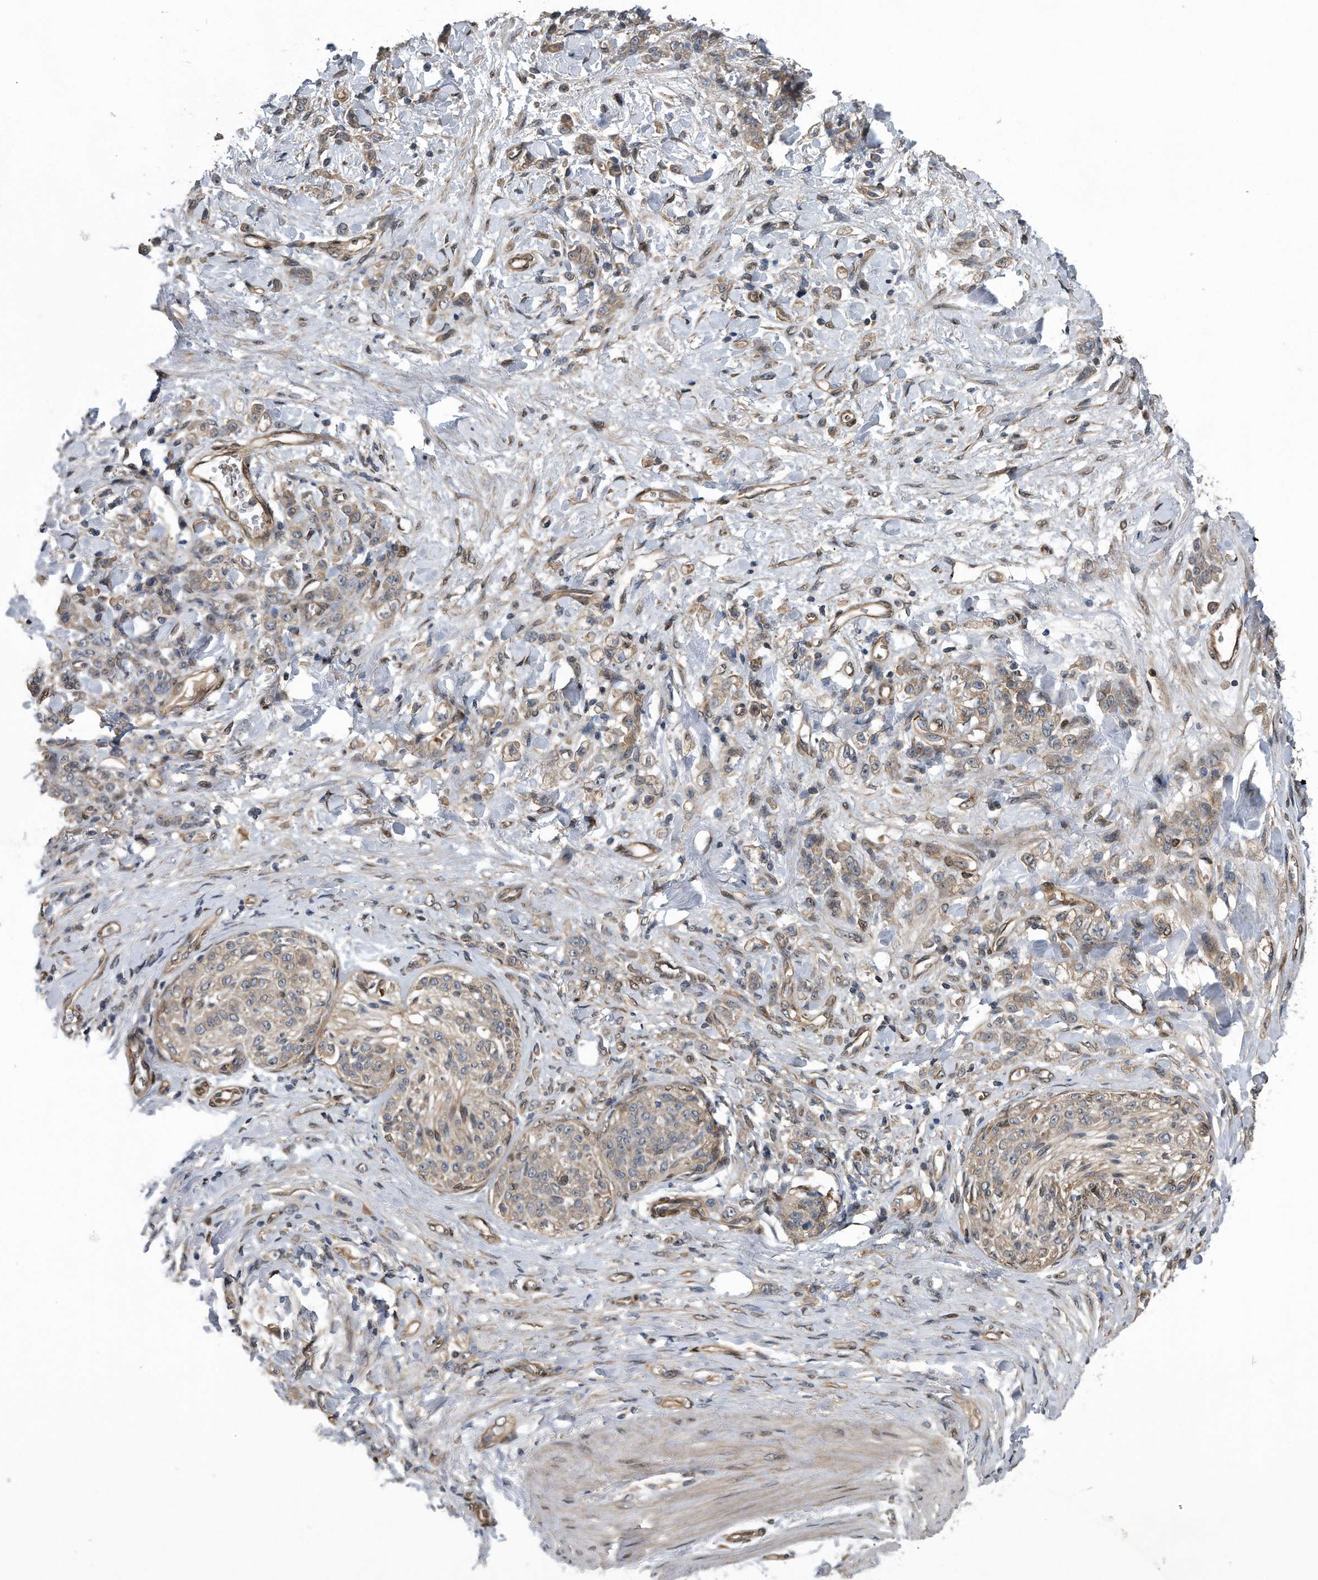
{"staining": {"intensity": "weak", "quantity": ">75%", "location": "cytoplasmic/membranous"}, "tissue": "stomach cancer", "cell_type": "Tumor cells", "image_type": "cancer", "snomed": [{"axis": "morphology", "description": "Normal tissue, NOS"}, {"axis": "morphology", "description": "Adenocarcinoma, NOS"}, {"axis": "topography", "description": "Stomach"}], "caption": "A high-resolution histopathology image shows immunohistochemistry staining of adenocarcinoma (stomach), which demonstrates weak cytoplasmic/membranous expression in approximately >75% of tumor cells.", "gene": "ZNF79", "patient": {"sex": "male", "age": 82}}